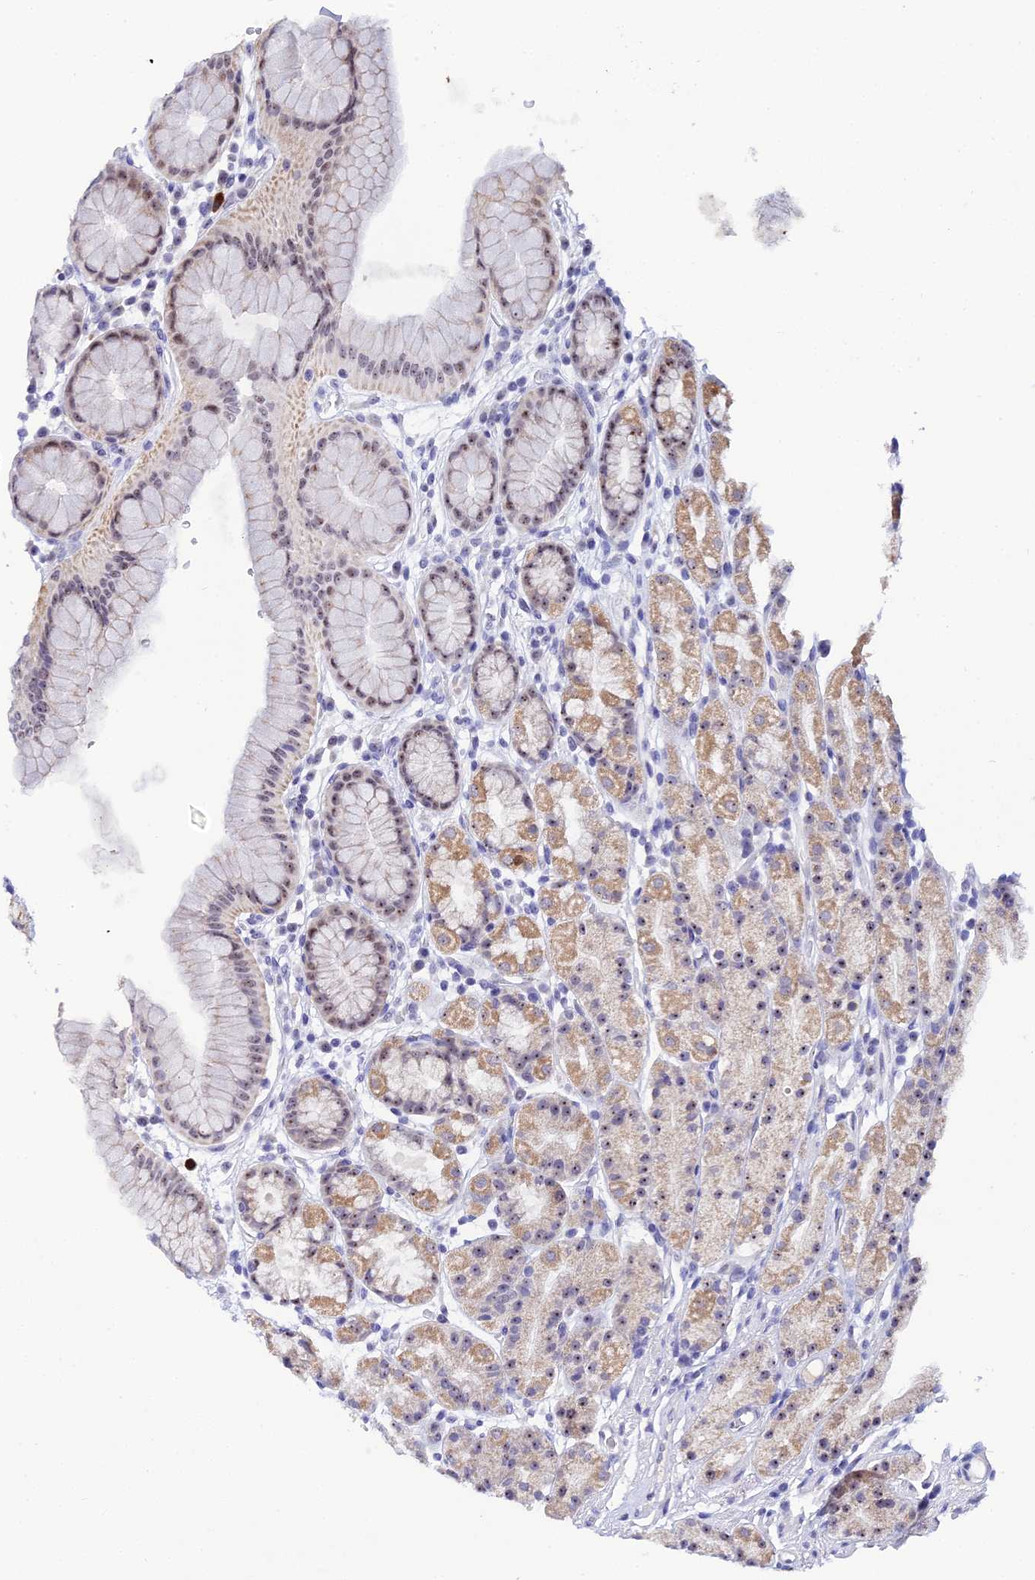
{"staining": {"intensity": "moderate", "quantity": "25%-75%", "location": "cytoplasmic/membranous,nuclear"}, "tissue": "stomach", "cell_type": "Glandular cells", "image_type": "normal", "snomed": [{"axis": "morphology", "description": "Normal tissue, NOS"}, {"axis": "topography", "description": "Stomach, upper"}], "caption": "An image of stomach stained for a protein reveals moderate cytoplasmic/membranous,nuclear brown staining in glandular cells.", "gene": "PLPP4", "patient": {"sex": "male", "age": 47}}